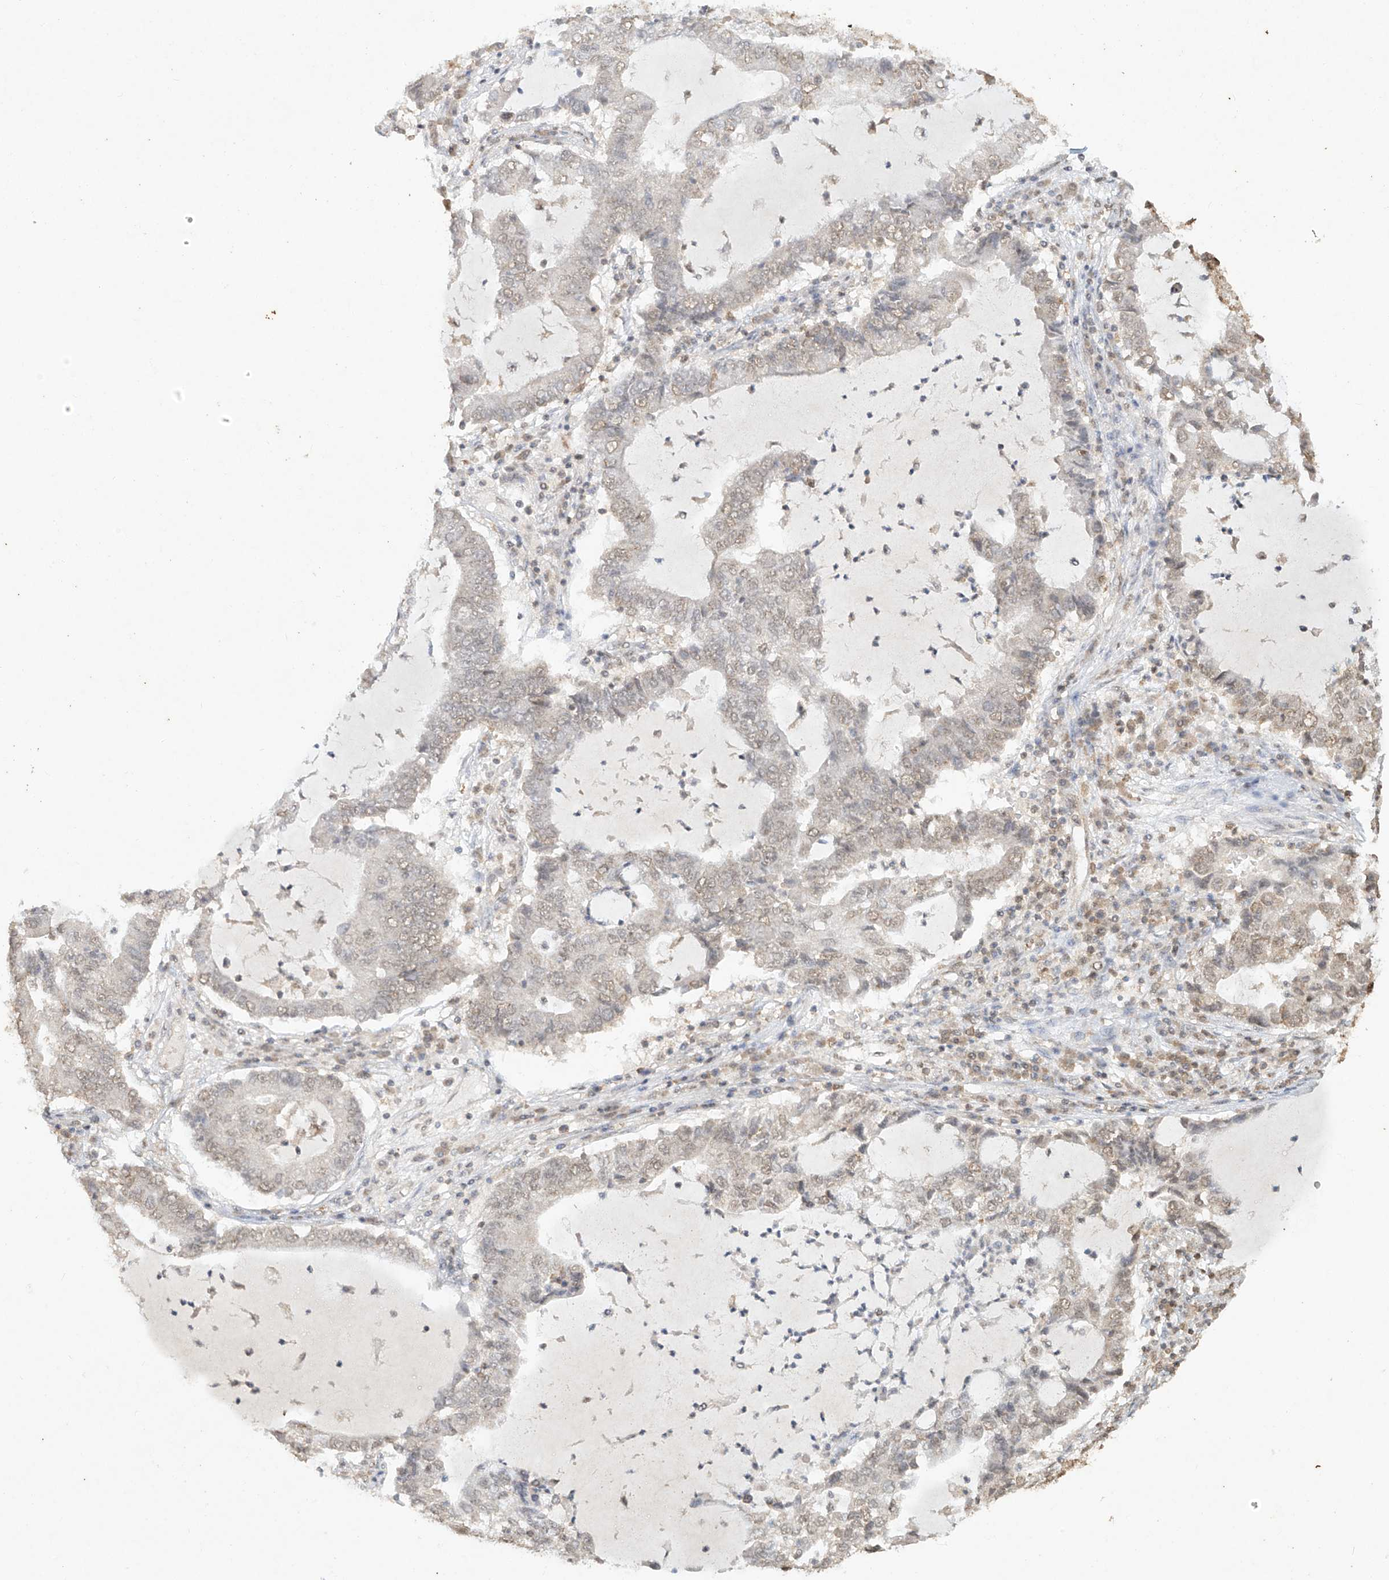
{"staining": {"intensity": "weak", "quantity": "25%-75%", "location": "nuclear"}, "tissue": "lung cancer", "cell_type": "Tumor cells", "image_type": "cancer", "snomed": [{"axis": "morphology", "description": "Adenocarcinoma, NOS"}, {"axis": "topography", "description": "Lung"}], "caption": "The micrograph shows immunohistochemical staining of lung cancer. There is weak nuclear staining is appreciated in about 25%-75% of tumor cells. (Stains: DAB in brown, nuclei in blue, Microscopy: brightfield microscopy at high magnification).", "gene": "TIGAR", "patient": {"sex": "female", "age": 51}}